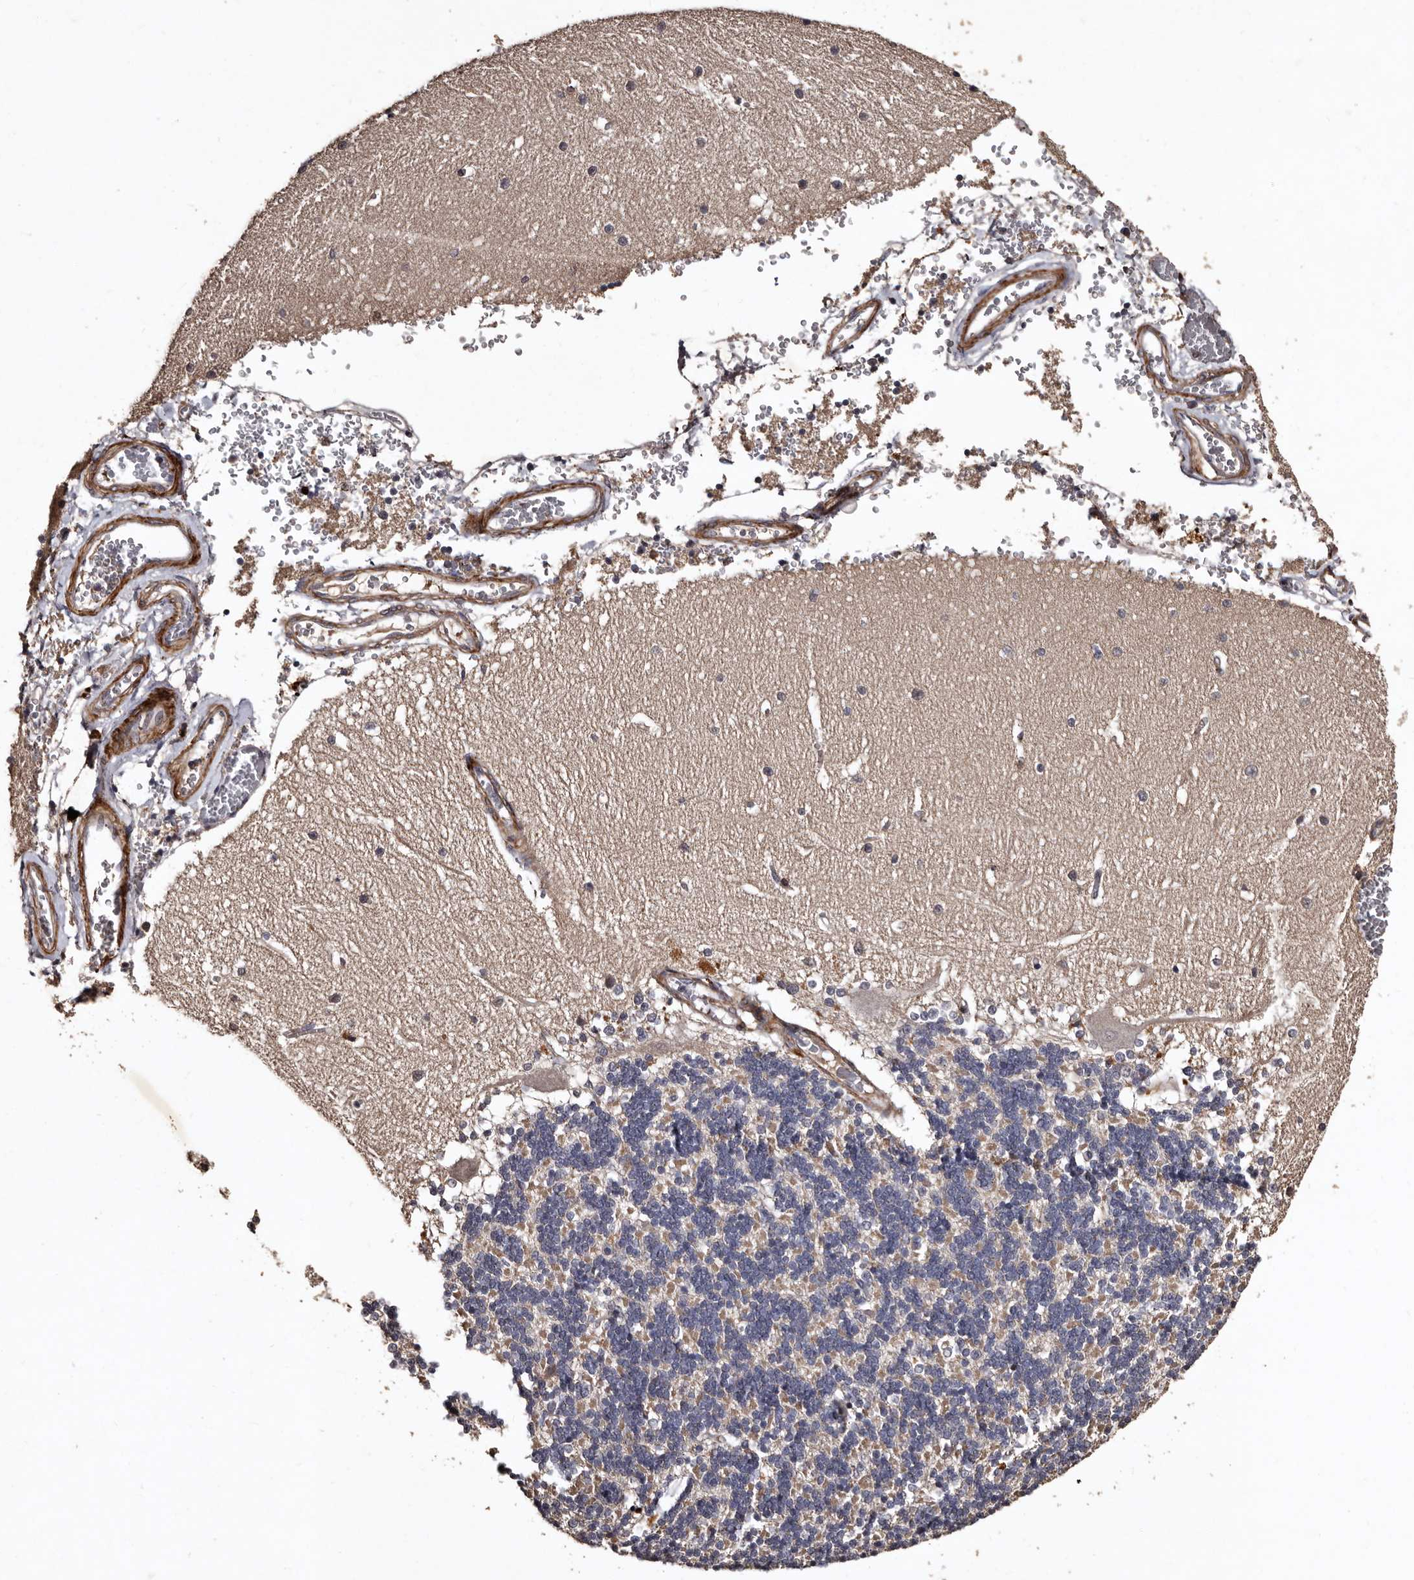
{"staining": {"intensity": "negative", "quantity": "none", "location": "none"}, "tissue": "cerebellum", "cell_type": "Cells in granular layer", "image_type": "normal", "snomed": [{"axis": "morphology", "description": "Normal tissue, NOS"}, {"axis": "topography", "description": "Cerebellum"}], "caption": "Immunohistochemistry micrograph of unremarkable human cerebellum stained for a protein (brown), which shows no positivity in cells in granular layer. Nuclei are stained in blue.", "gene": "PRKD3", "patient": {"sex": "male", "age": 37}}